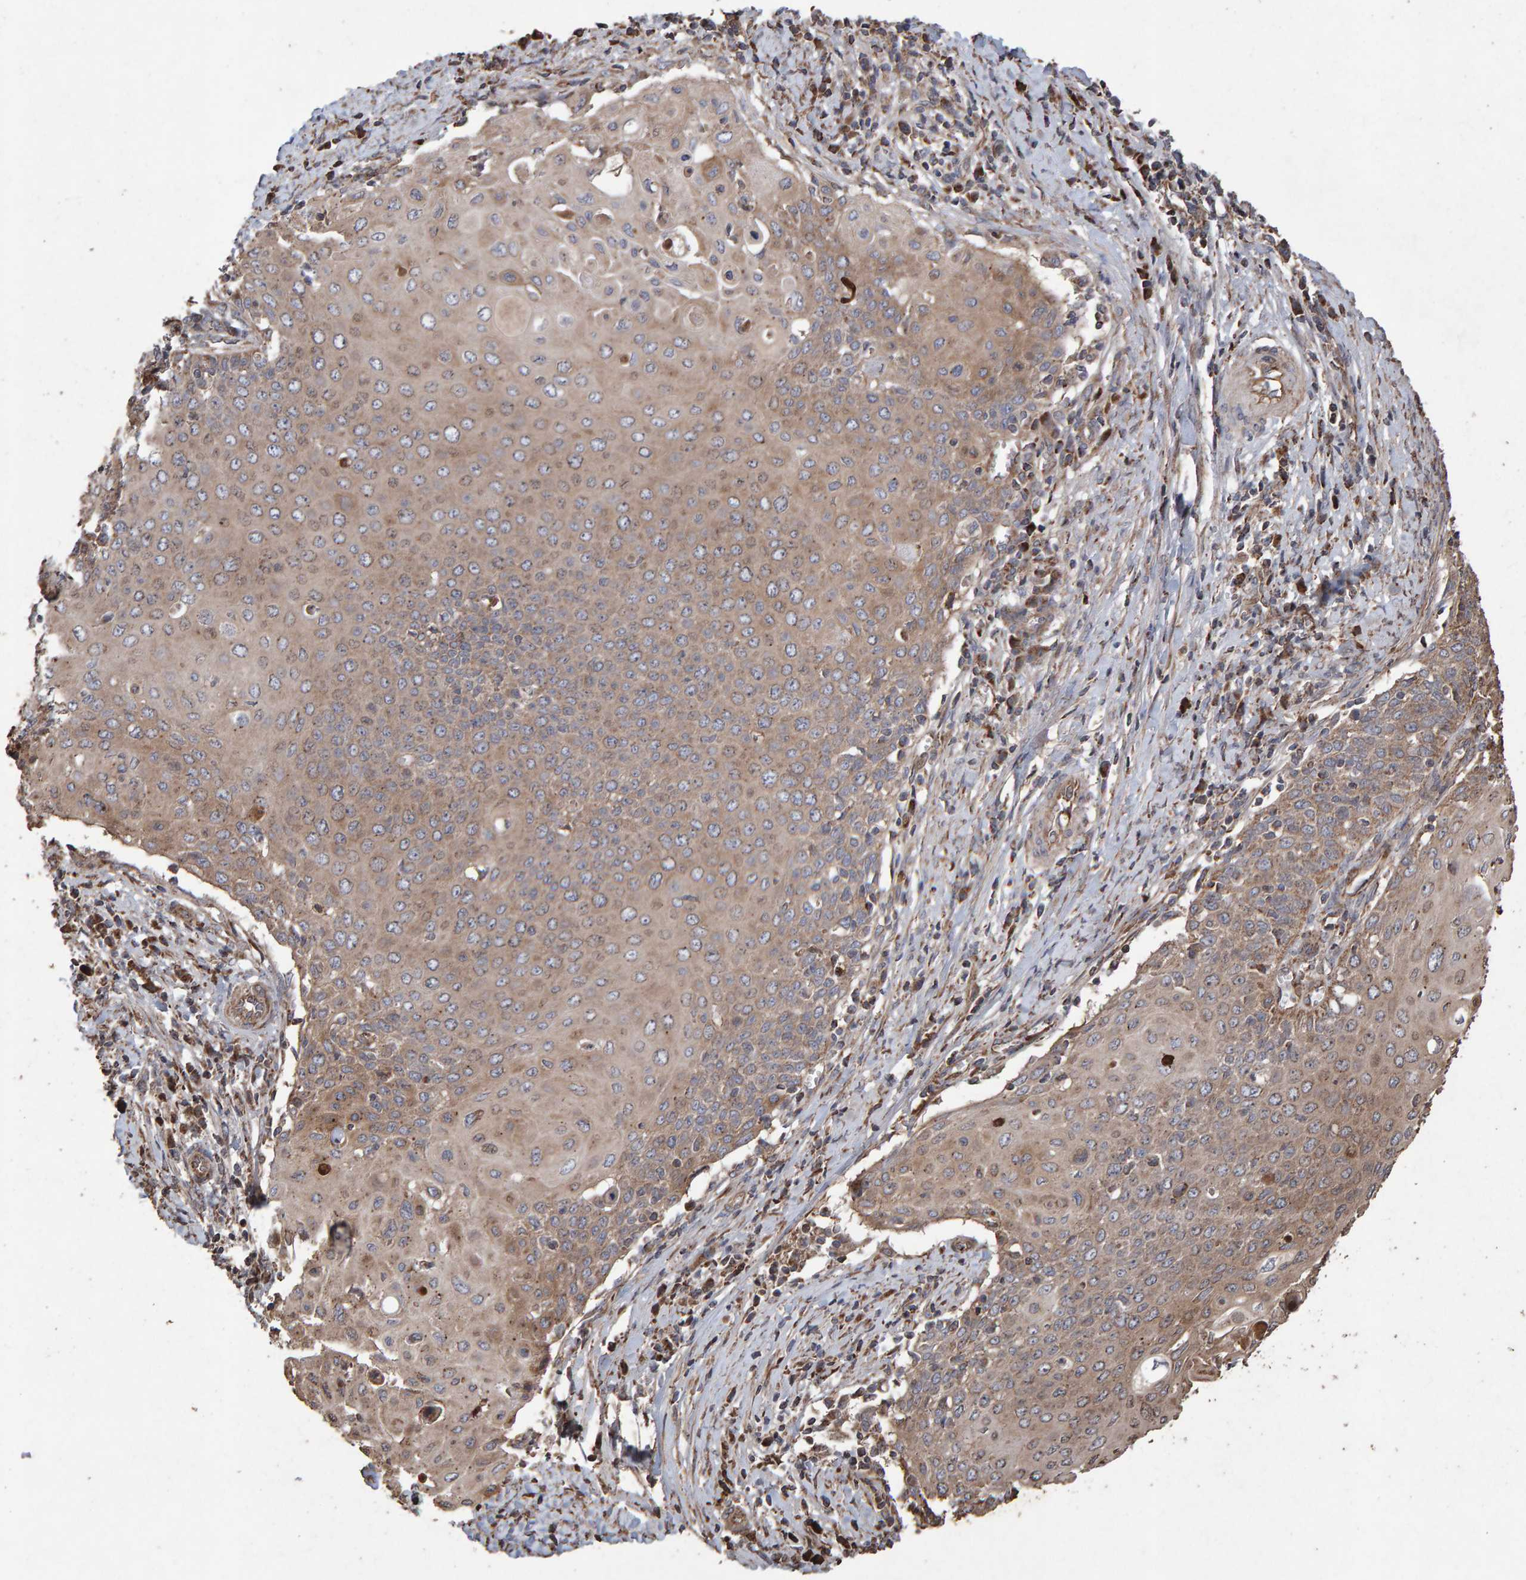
{"staining": {"intensity": "weak", "quantity": ">75%", "location": "cytoplasmic/membranous"}, "tissue": "cervical cancer", "cell_type": "Tumor cells", "image_type": "cancer", "snomed": [{"axis": "morphology", "description": "Squamous cell carcinoma, NOS"}, {"axis": "topography", "description": "Cervix"}], "caption": "Cervical squamous cell carcinoma tissue demonstrates weak cytoplasmic/membranous staining in approximately >75% of tumor cells (brown staining indicates protein expression, while blue staining denotes nuclei).", "gene": "OSBP2", "patient": {"sex": "female", "age": 39}}